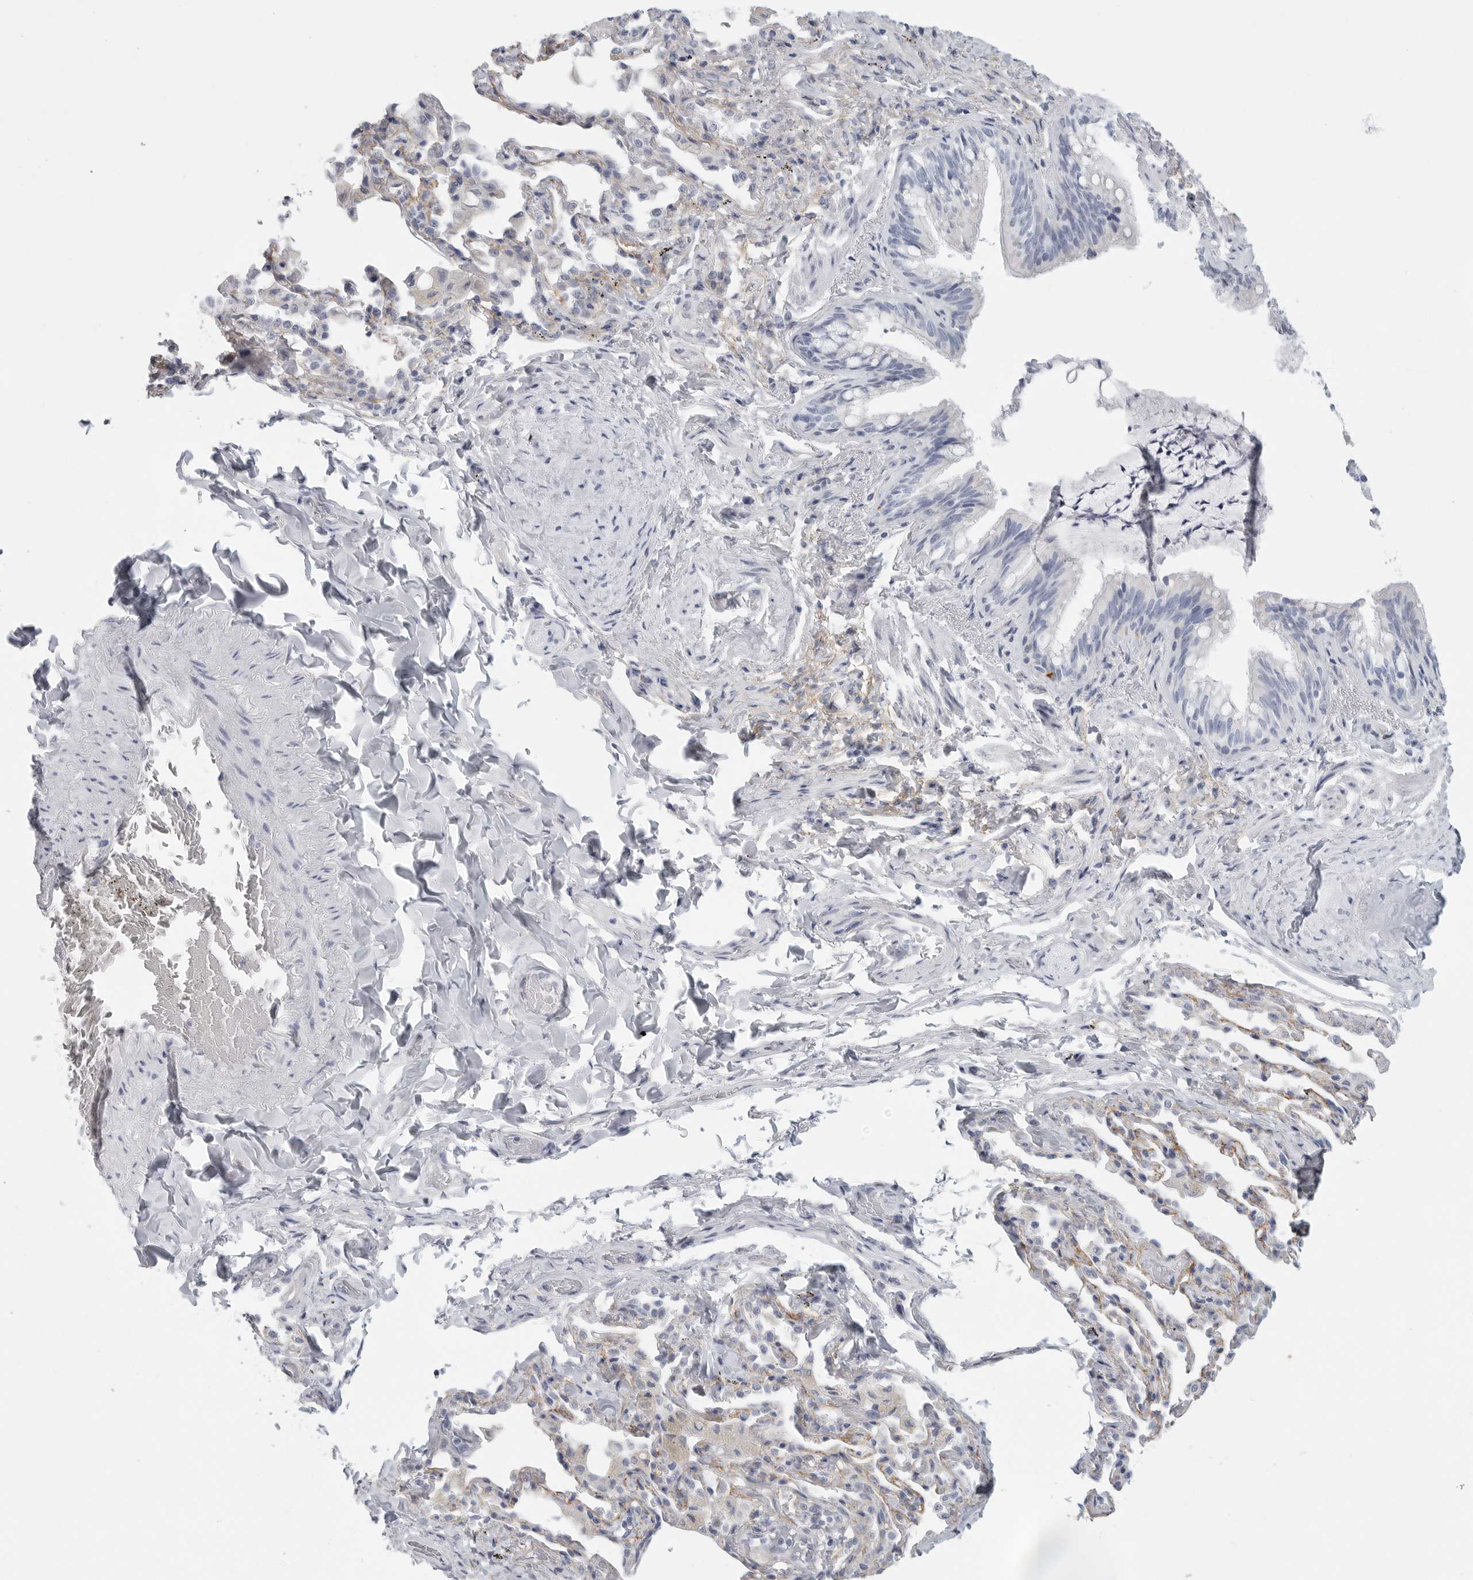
{"staining": {"intensity": "negative", "quantity": "none", "location": "none"}, "tissue": "bronchus", "cell_type": "Respiratory epithelial cells", "image_type": "normal", "snomed": [{"axis": "morphology", "description": "Normal tissue, NOS"}, {"axis": "morphology", "description": "Inflammation, NOS"}, {"axis": "topography", "description": "Bronchus"}, {"axis": "topography", "description": "Lung"}], "caption": "High power microscopy photomicrograph of an immunohistochemistry image of normal bronchus, revealing no significant expression in respiratory epithelial cells.", "gene": "TNR", "patient": {"sex": "female", "age": 46}}